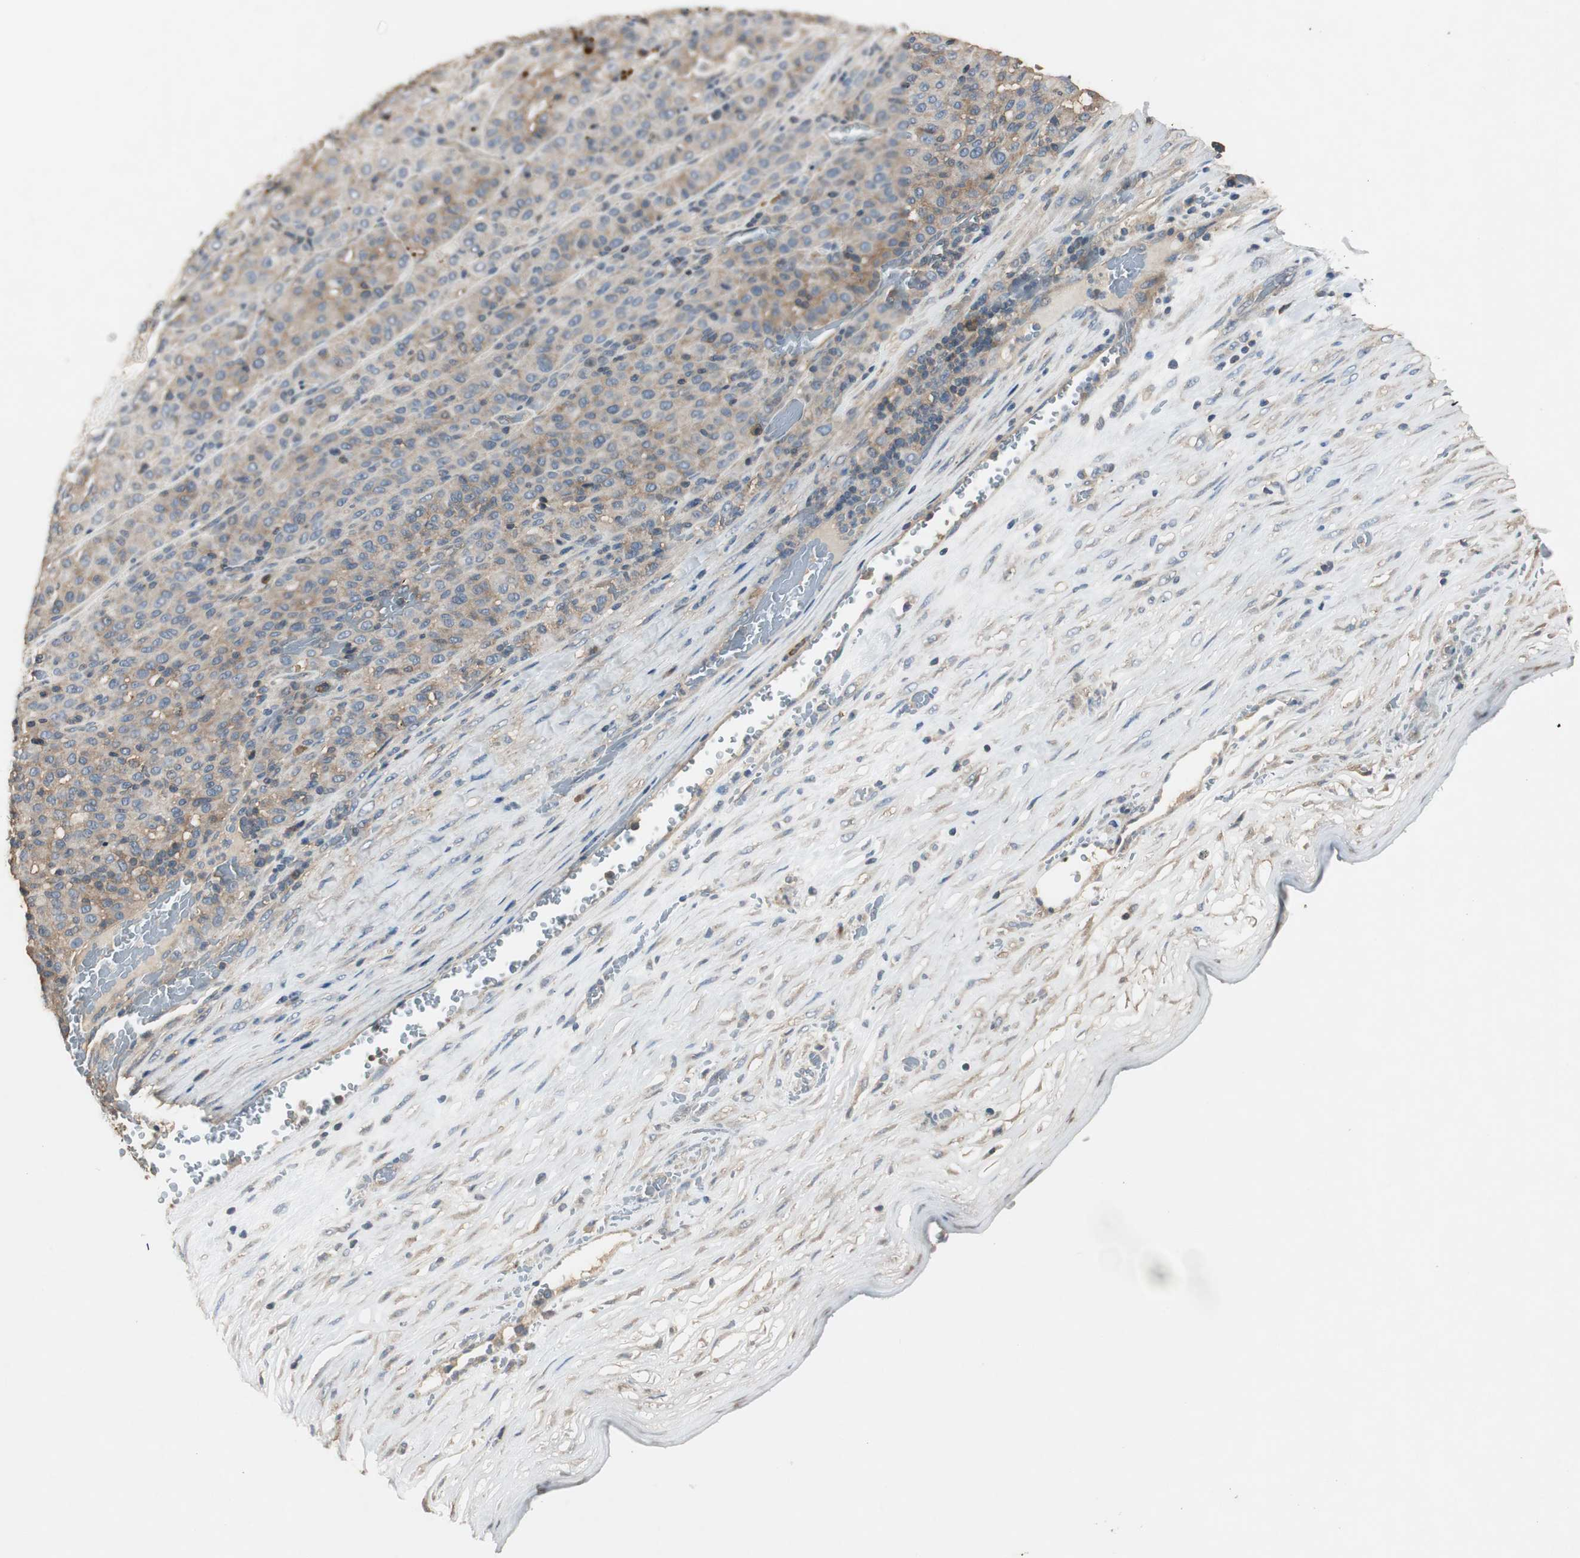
{"staining": {"intensity": "weak", "quantity": "25%-75%", "location": "cytoplasmic/membranous"}, "tissue": "melanoma", "cell_type": "Tumor cells", "image_type": "cancer", "snomed": [{"axis": "morphology", "description": "Malignant melanoma, Metastatic site"}, {"axis": "topography", "description": "Pancreas"}], "caption": "Immunohistochemistry (IHC) of melanoma reveals low levels of weak cytoplasmic/membranous staining in approximately 25%-75% of tumor cells.", "gene": "TNFRSF14", "patient": {"sex": "female", "age": 30}}